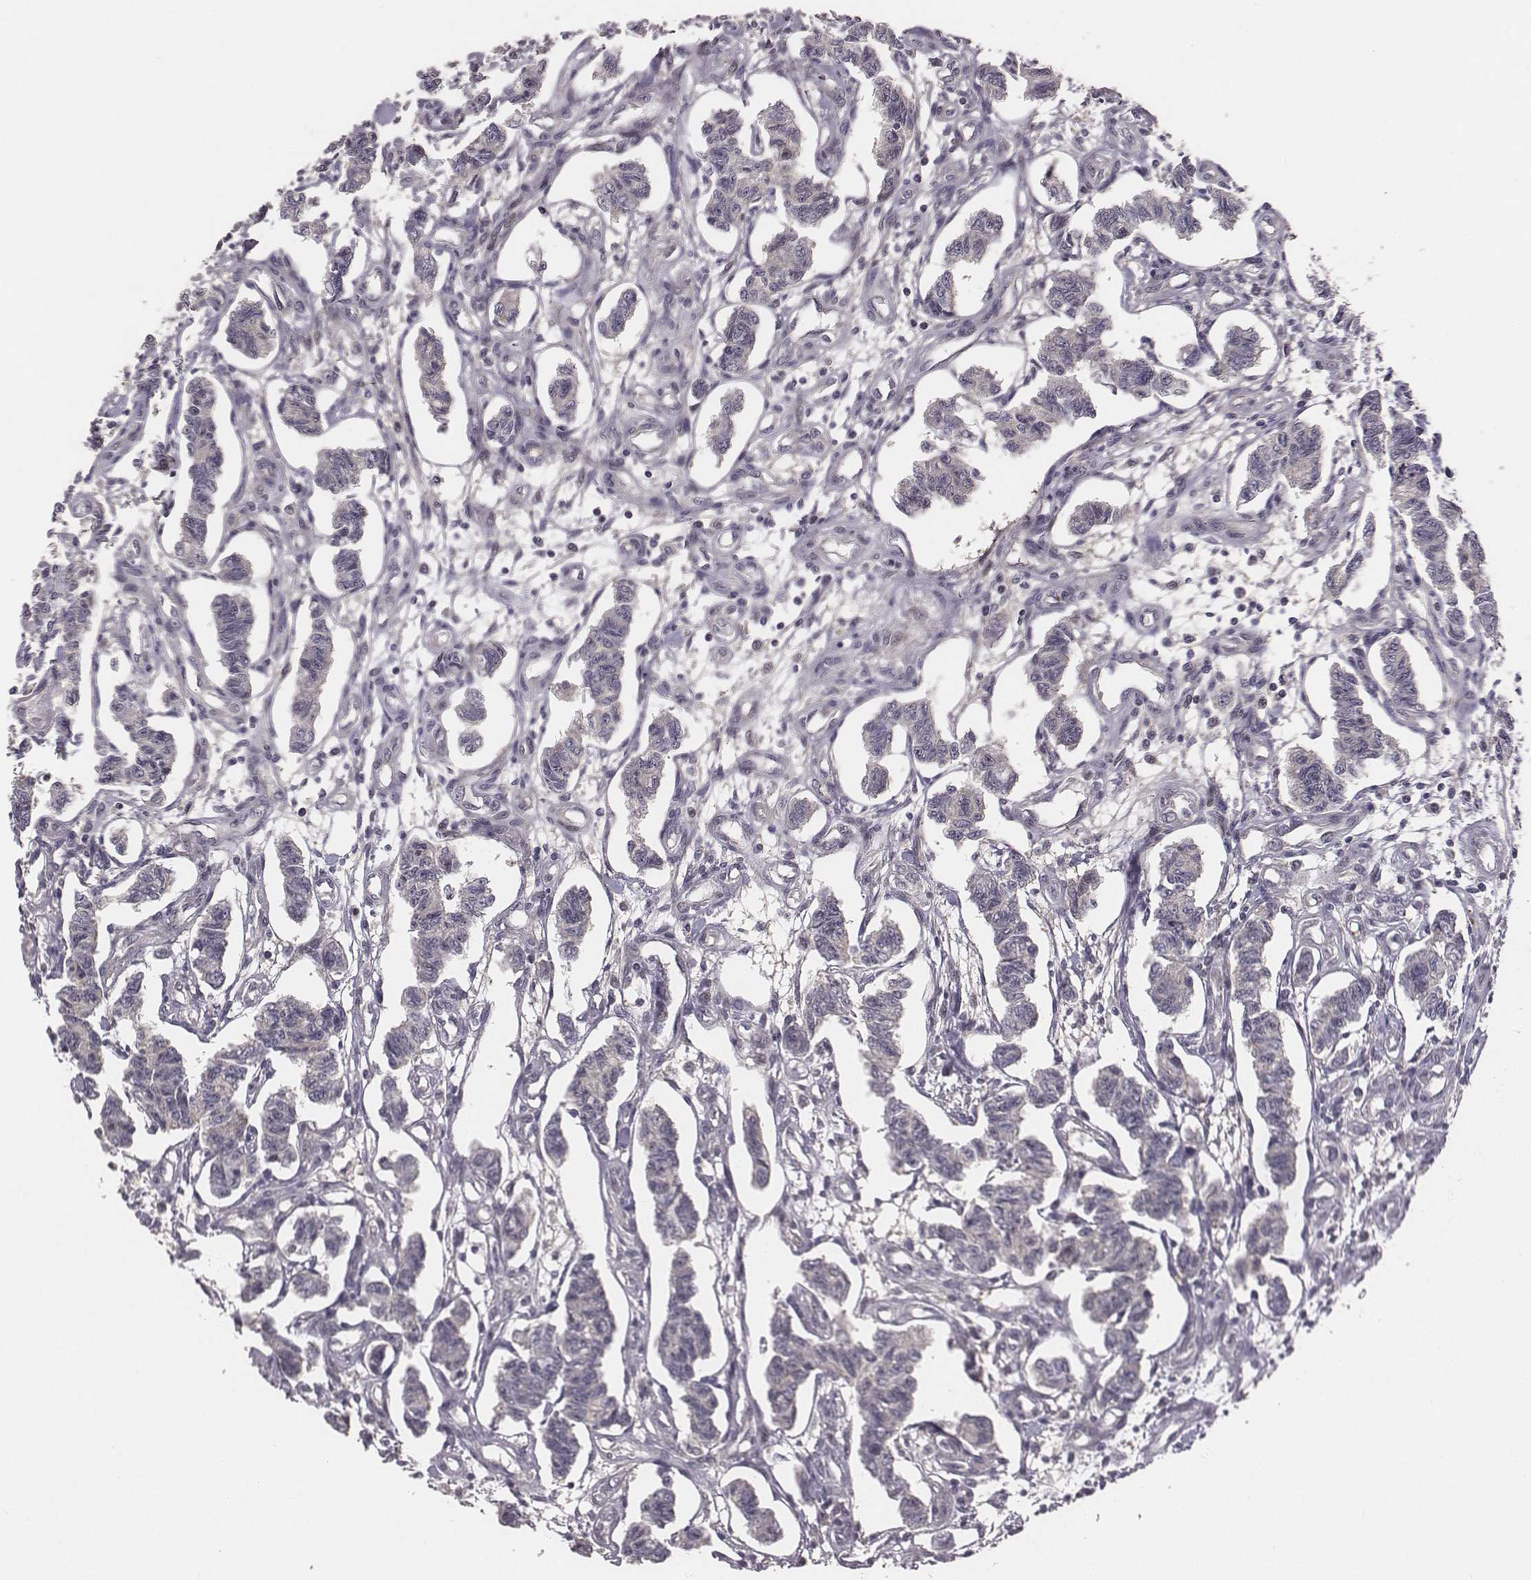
{"staining": {"intensity": "negative", "quantity": "none", "location": "none"}, "tissue": "carcinoid", "cell_type": "Tumor cells", "image_type": "cancer", "snomed": [{"axis": "morphology", "description": "Carcinoid, malignant, NOS"}, {"axis": "topography", "description": "Kidney"}], "caption": "There is no significant positivity in tumor cells of malignant carcinoid. (DAB (3,3'-diaminobenzidine) immunohistochemistry (IHC), high magnification).", "gene": "SMURF2", "patient": {"sex": "female", "age": 41}}